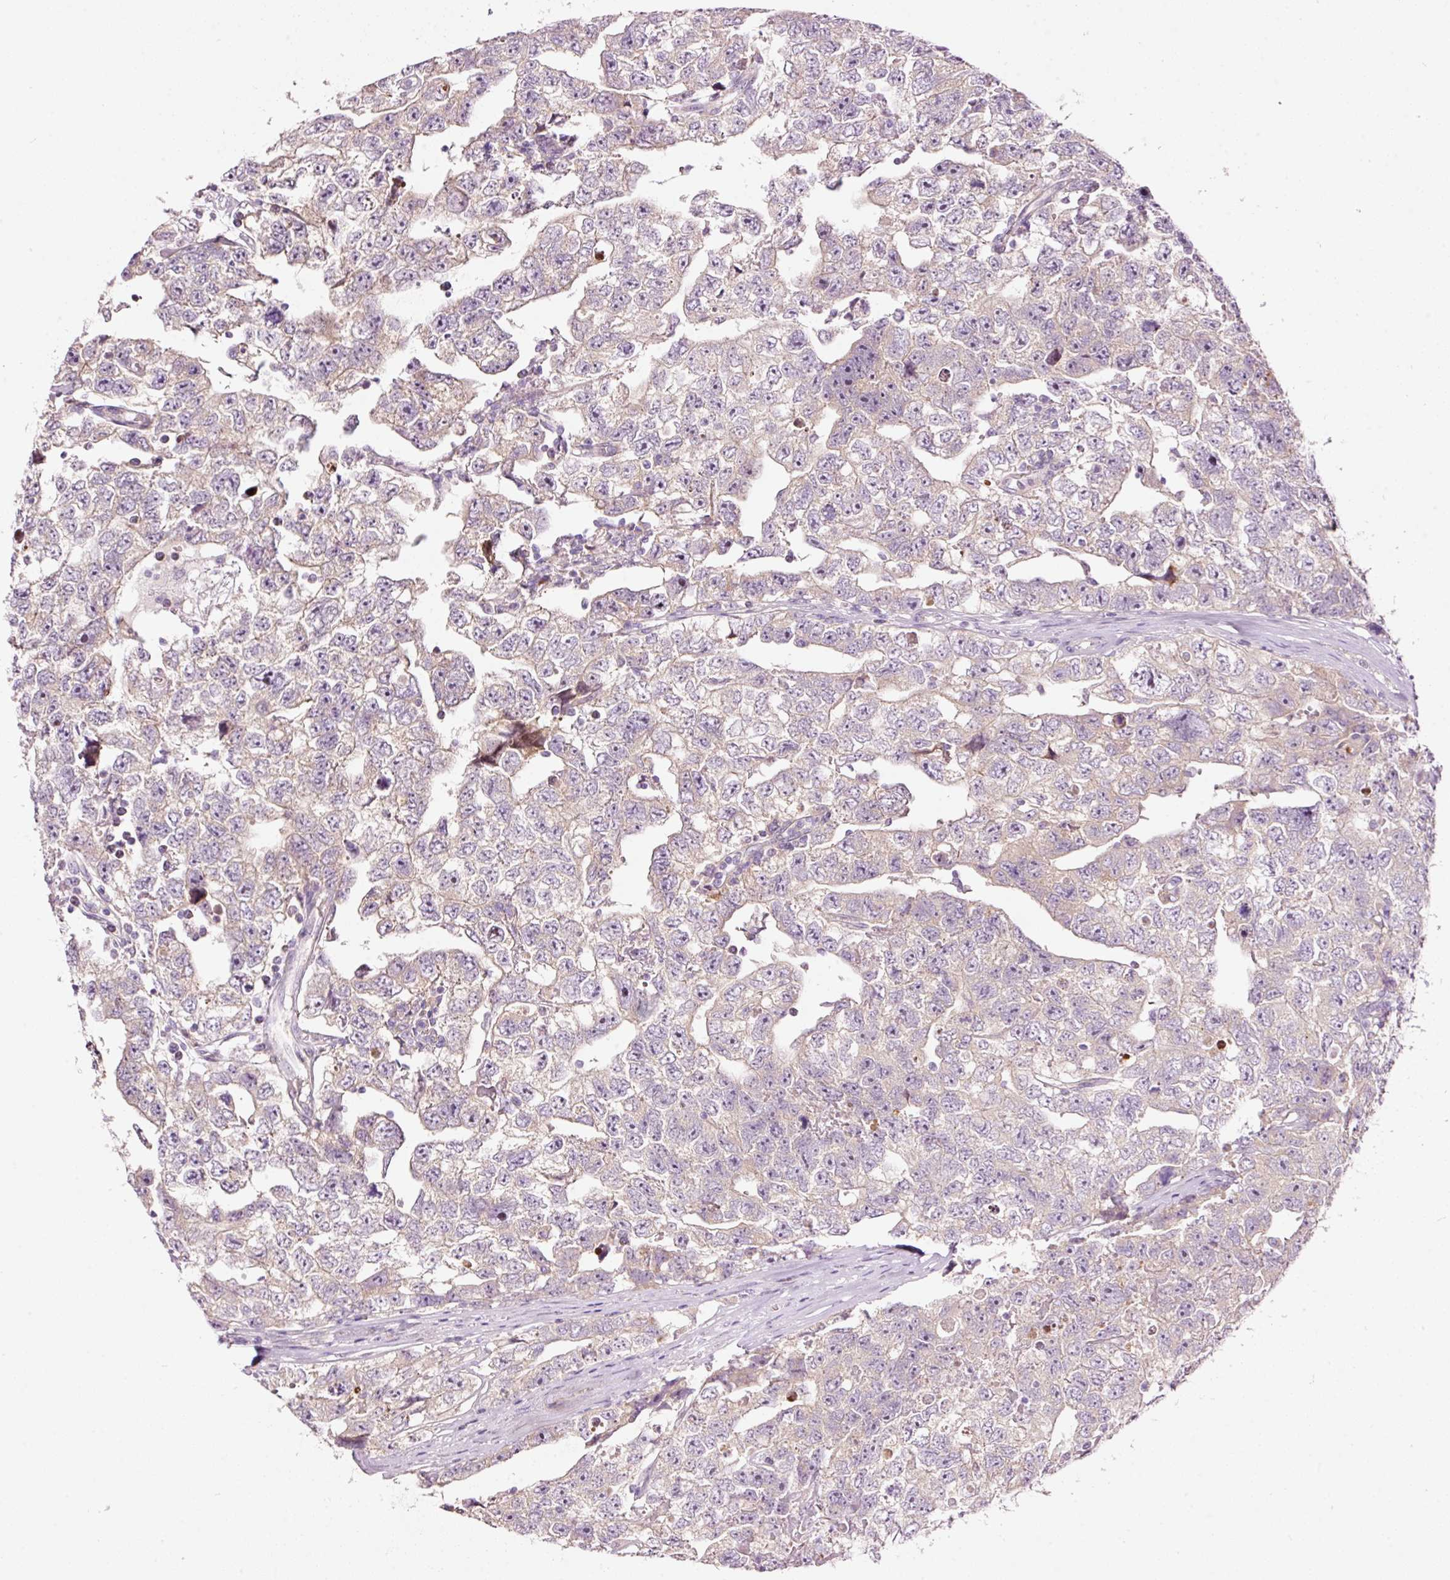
{"staining": {"intensity": "weak", "quantity": "25%-75%", "location": "cytoplasmic/membranous"}, "tissue": "testis cancer", "cell_type": "Tumor cells", "image_type": "cancer", "snomed": [{"axis": "morphology", "description": "Carcinoma, Embryonal, NOS"}, {"axis": "topography", "description": "Testis"}], "caption": "This photomicrograph shows immunohistochemistry staining of human testis cancer, with low weak cytoplasmic/membranous positivity in approximately 25%-75% of tumor cells.", "gene": "RSPO2", "patient": {"sex": "male", "age": 22}}